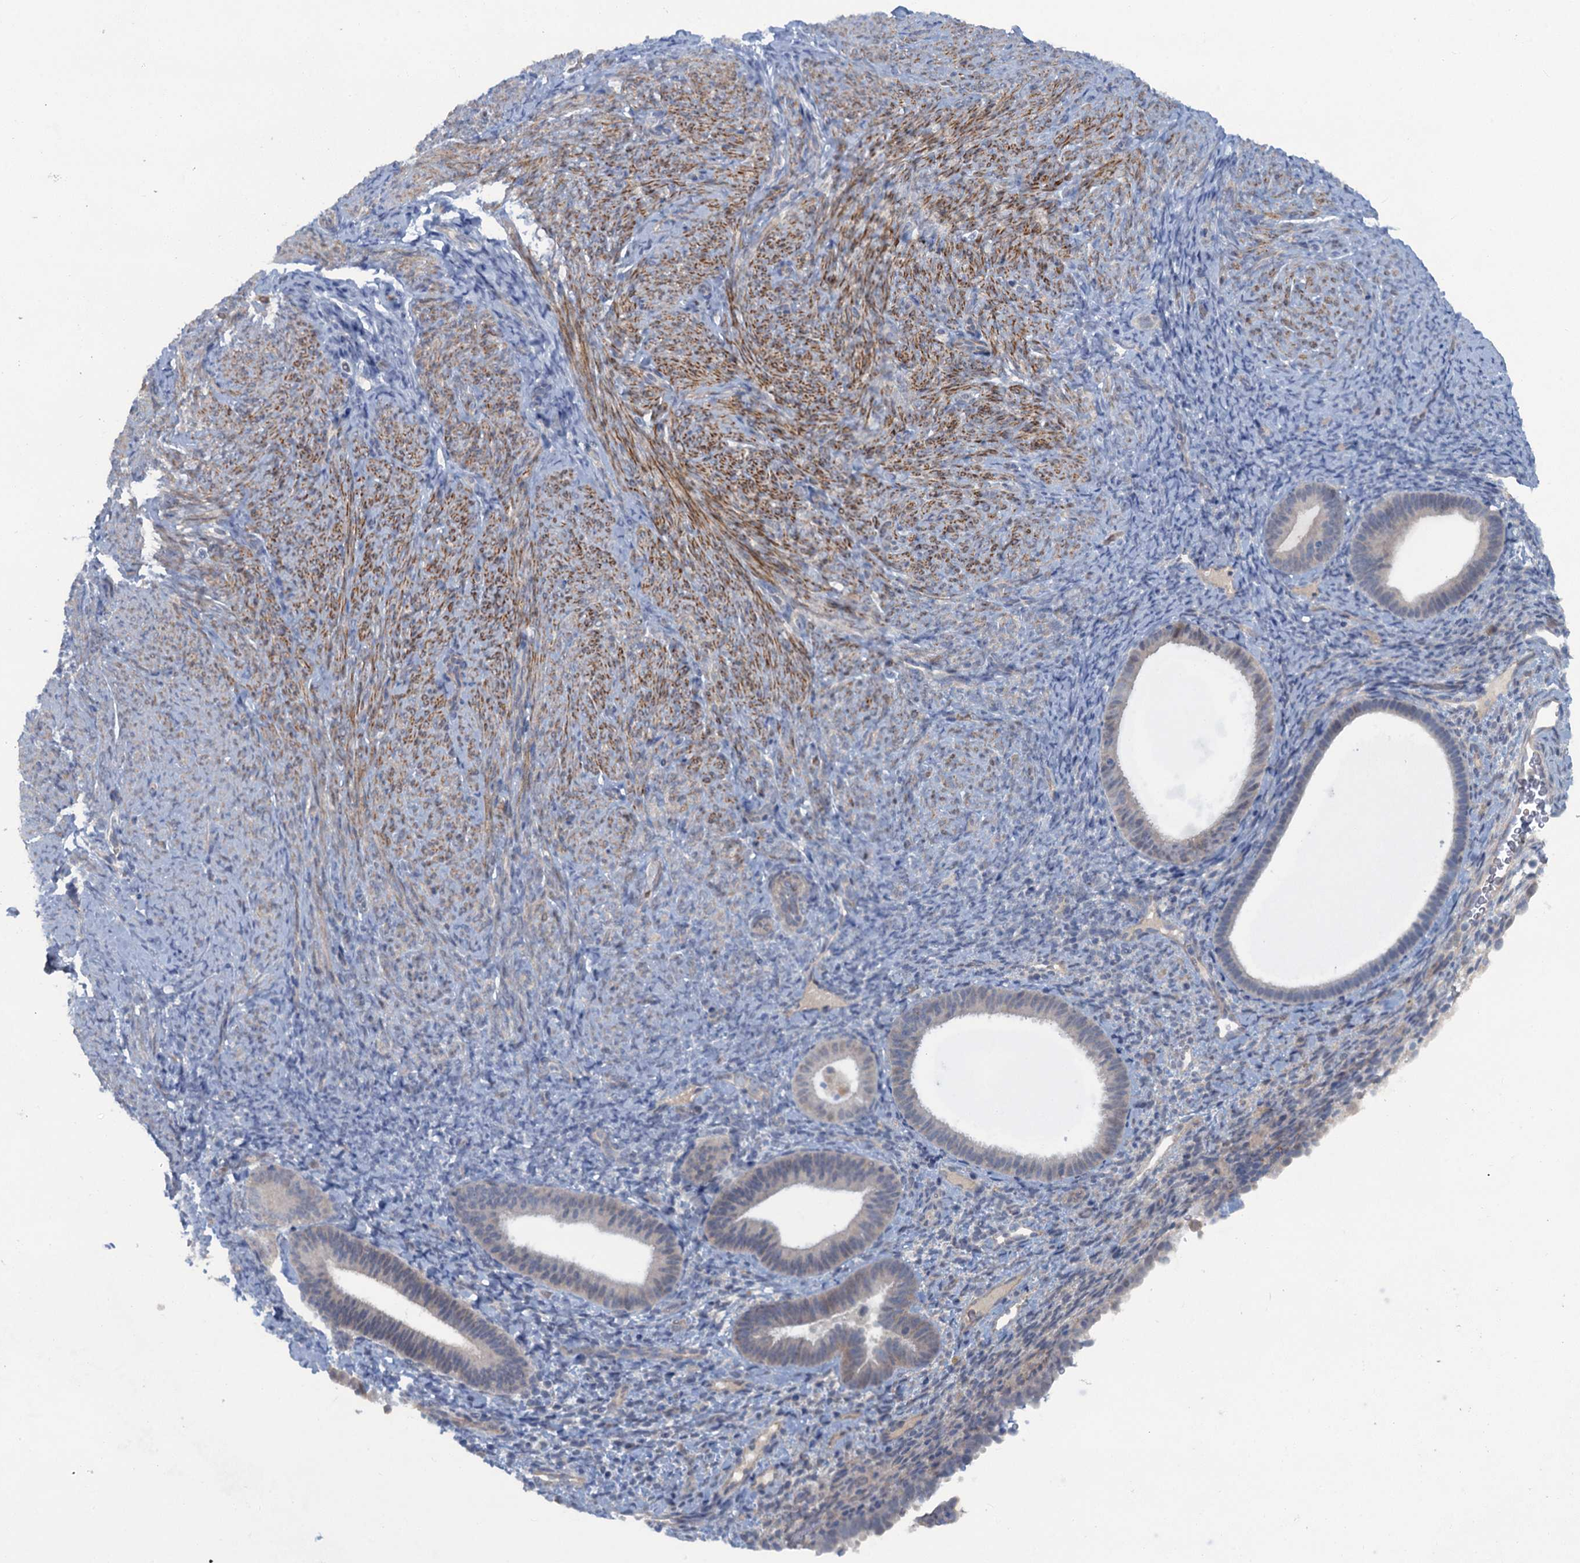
{"staining": {"intensity": "negative", "quantity": "none", "location": "none"}, "tissue": "endometrium", "cell_type": "Cells in endometrial stroma", "image_type": "normal", "snomed": [{"axis": "morphology", "description": "Normal tissue, NOS"}, {"axis": "topography", "description": "Endometrium"}], "caption": "IHC of unremarkable endometrium displays no expression in cells in endometrial stroma.", "gene": "MYO16", "patient": {"sex": "female", "age": 65}}